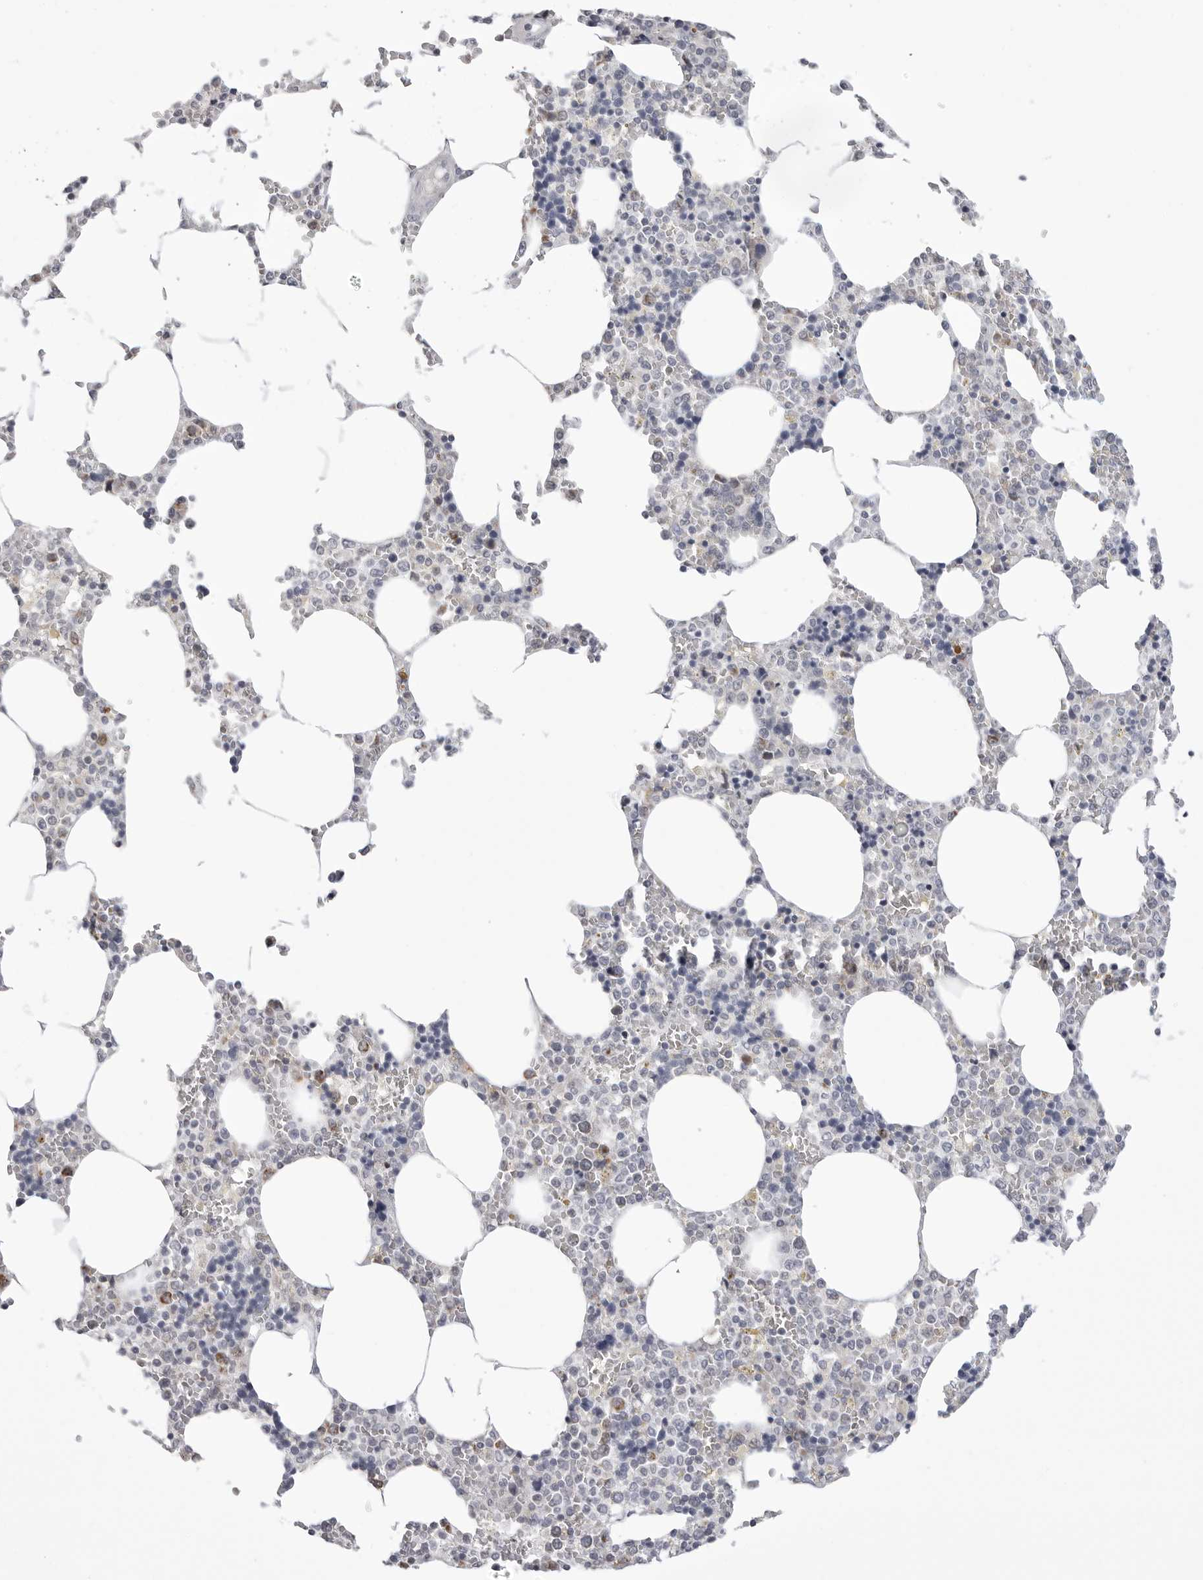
{"staining": {"intensity": "moderate", "quantity": "<25%", "location": "cytoplasmic/membranous"}, "tissue": "bone marrow", "cell_type": "Hematopoietic cells", "image_type": "normal", "snomed": [{"axis": "morphology", "description": "Normal tissue, NOS"}, {"axis": "topography", "description": "Bone marrow"}], "caption": "DAB immunohistochemical staining of benign bone marrow shows moderate cytoplasmic/membranous protein expression in approximately <25% of hematopoietic cells.", "gene": "TUFM", "patient": {"sex": "male", "age": 70}}